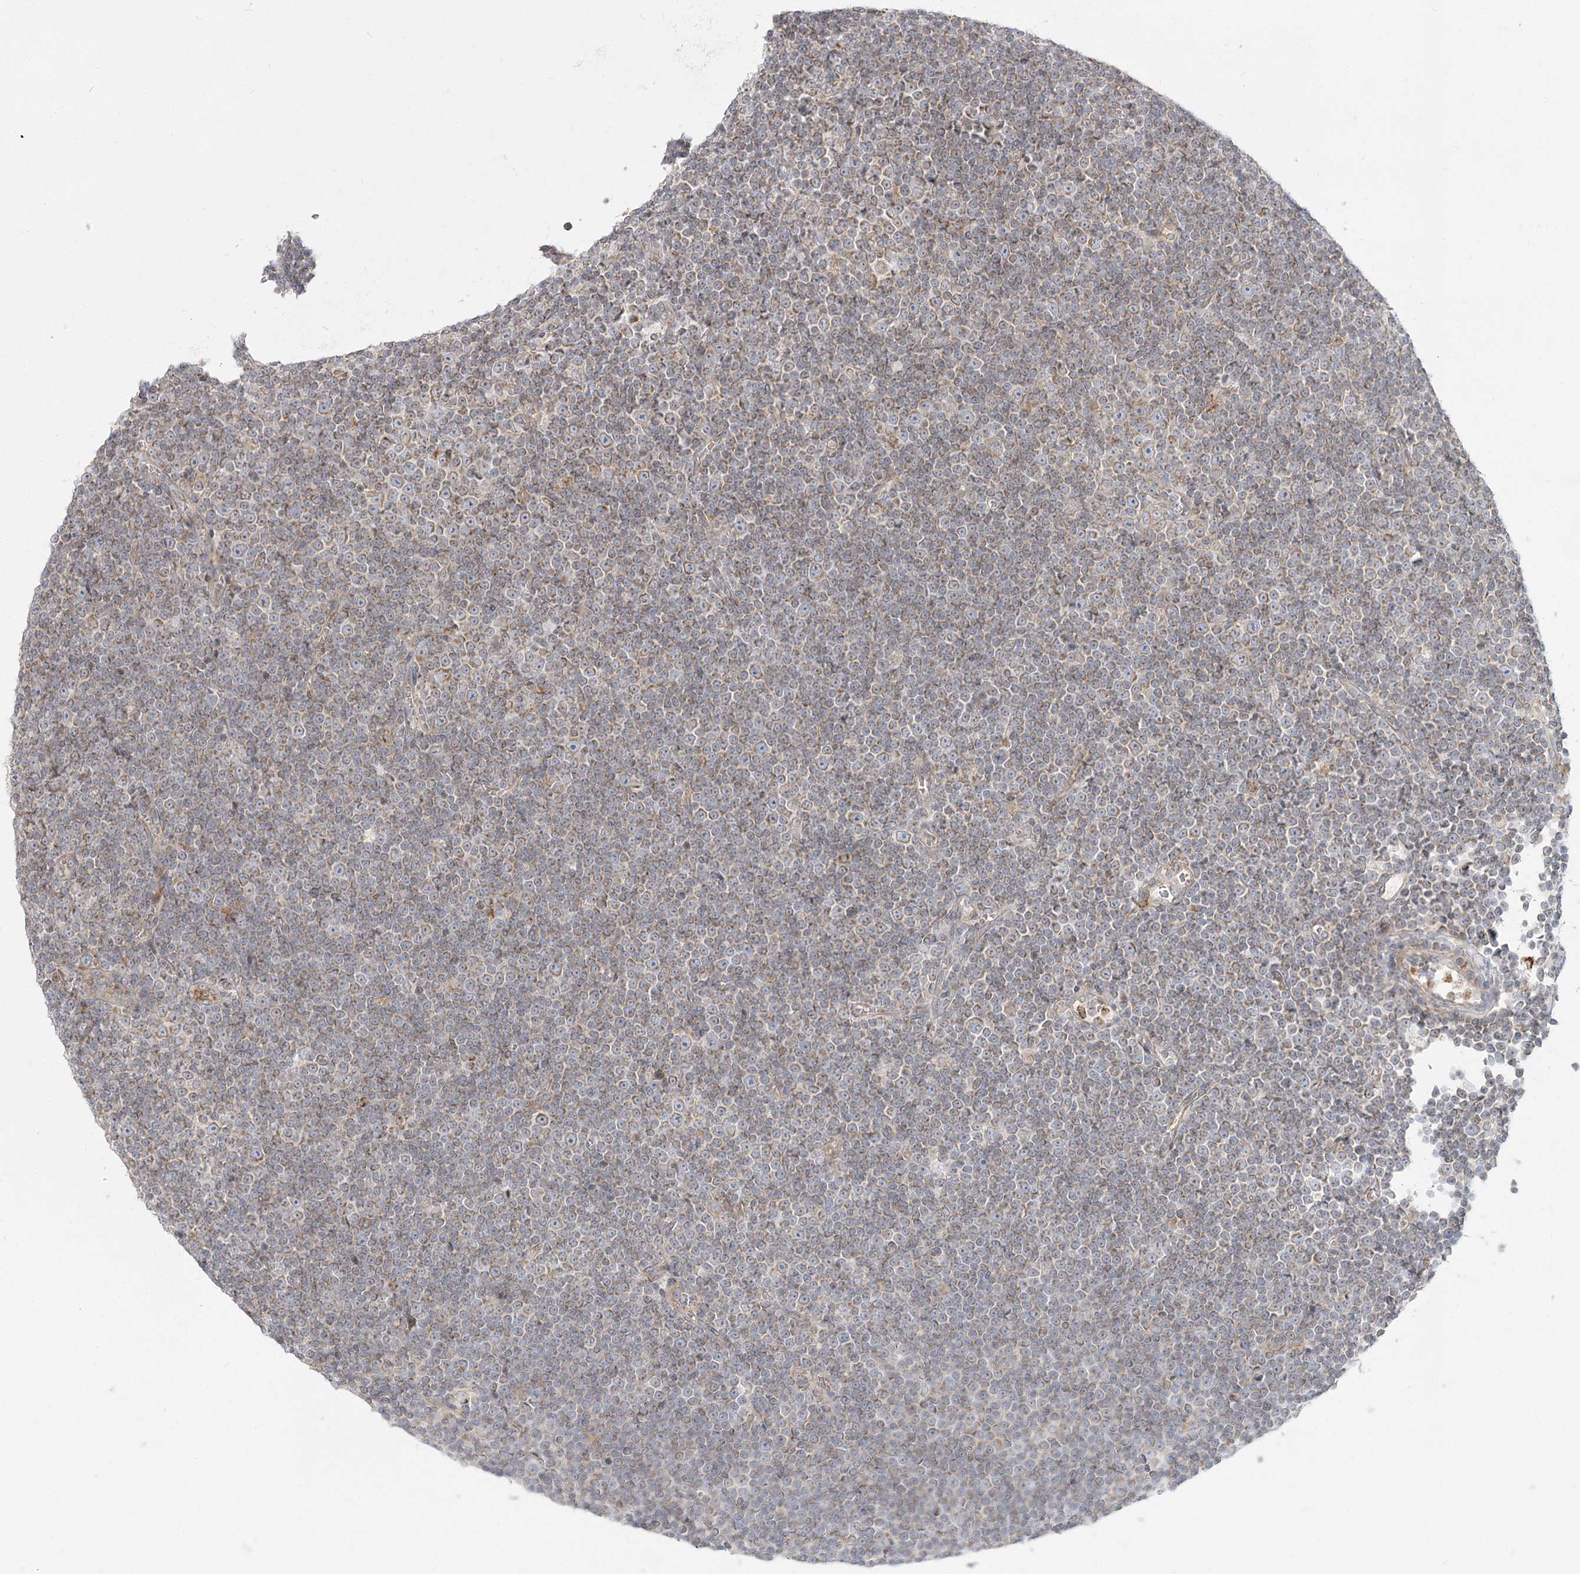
{"staining": {"intensity": "moderate", "quantity": "<25%", "location": "cytoplasmic/membranous"}, "tissue": "lymphoma", "cell_type": "Tumor cells", "image_type": "cancer", "snomed": [{"axis": "morphology", "description": "Malignant lymphoma, non-Hodgkin's type, Low grade"}, {"axis": "topography", "description": "Lymph node"}], "caption": "Immunohistochemistry (IHC) image of low-grade malignant lymphoma, non-Hodgkin's type stained for a protein (brown), which exhibits low levels of moderate cytoplasmic/membranous expression in approximately <25% of tumor cells.", "gene": "MTMR3", "patient": {"sex": "female", "age": 67}}